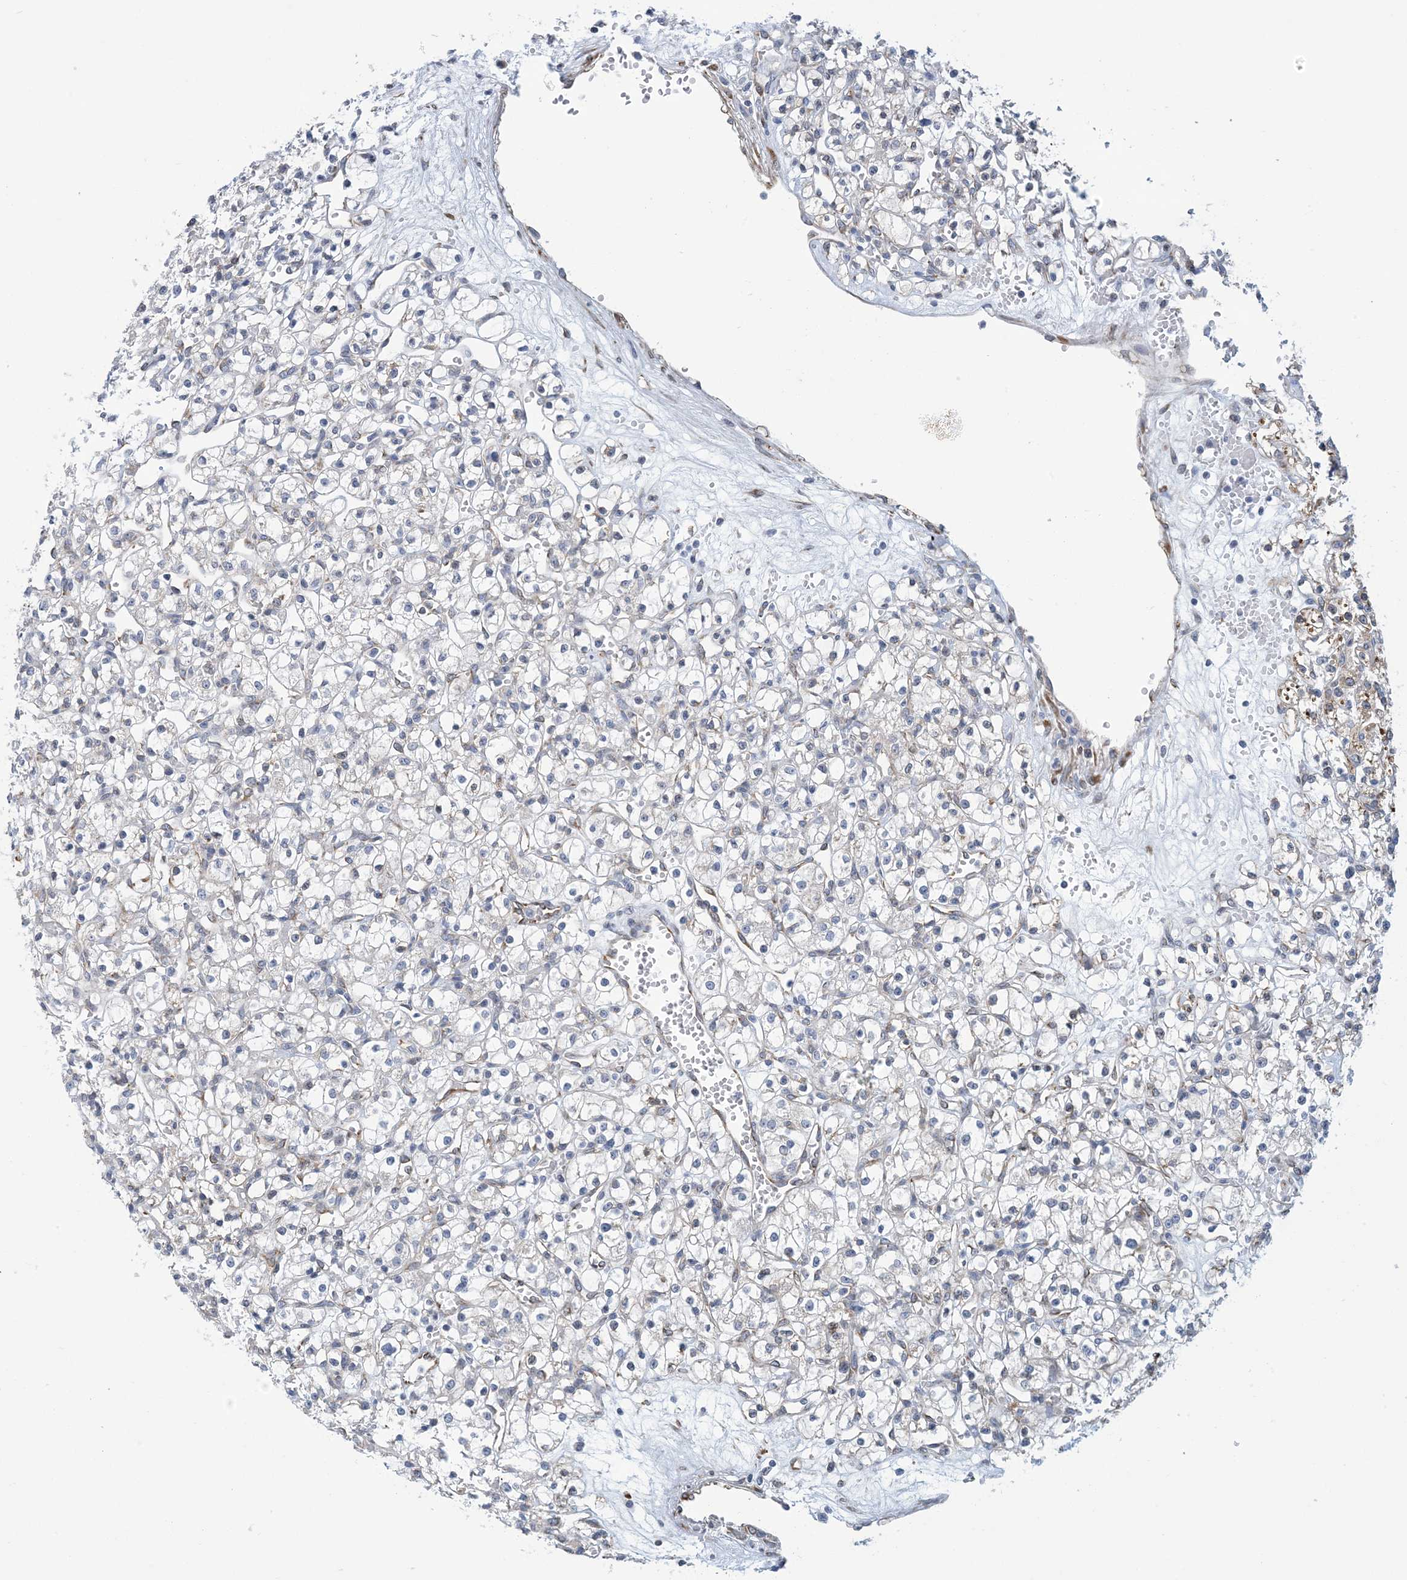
{"staining": {"intensity": "moderate", "quantity": "<25%", "location": "cytoplasmic/membranous"}, "tissue": "renal cancer", "cell_type": "Tumor cells", "image_type": "cancer", "snomed": [{"axis": "morphology", "description": "Adenocarcinoma, NOS"}, {"axis": "topography", "description": "Kidney"}], "caption": "Protein expression by immunohistochemistry demonstrates moderate cytoplasmic/membranous expression in approximately <25% of tumor cells in renal cancer (adenocarcinoma).", "gene": "CCDC14", "patient": {"sex": "female", "age": 59}}